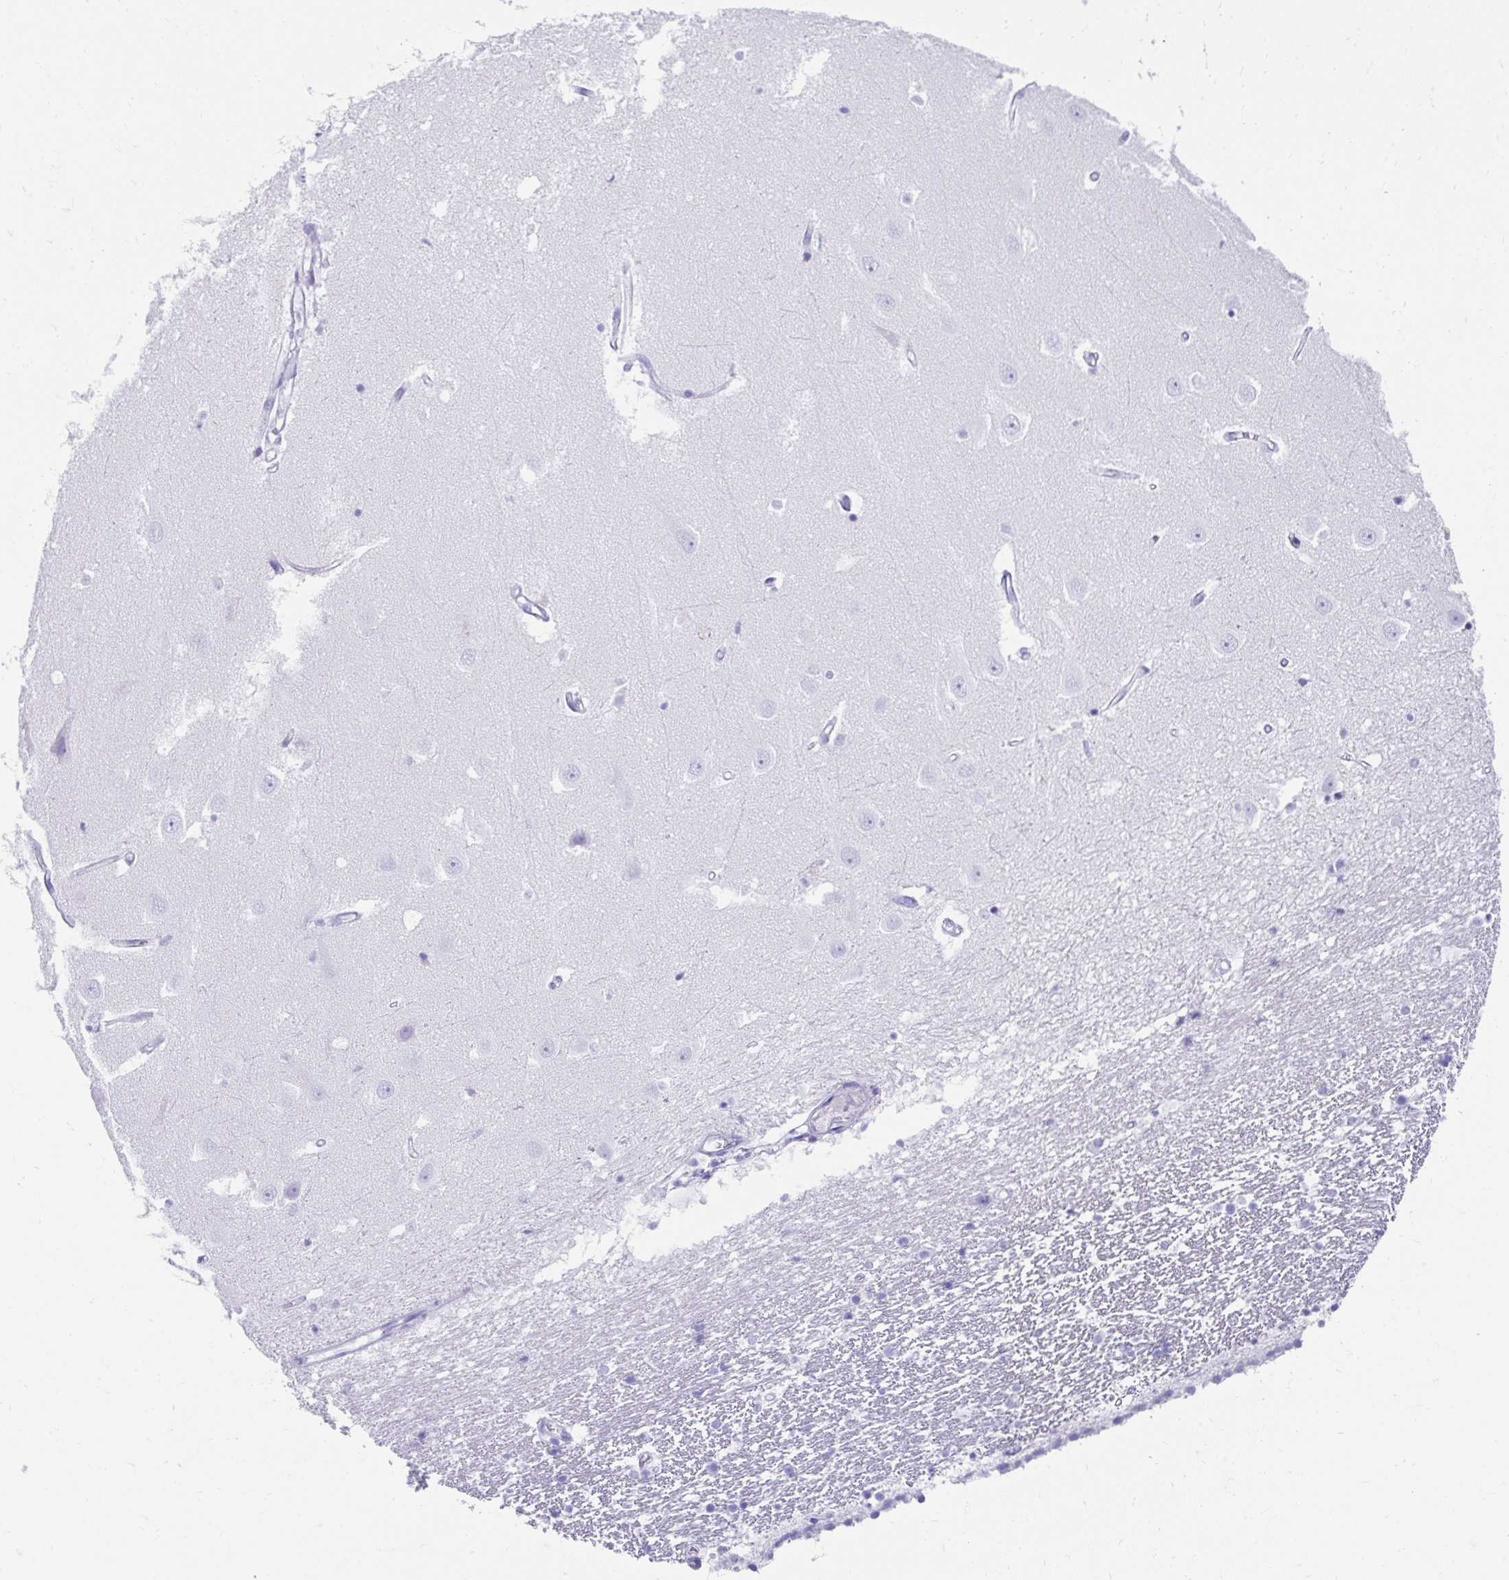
{"staining": {"intensity": "negative", "quantity": "none", "location": "none"}, "tissue": "hippocampus", "cell_type": "Glial cells", "image_type": "normal", "snomed": [{"axis": "morphology", "description": "Normal tissue, NOS"}, {"axis": "topography", "description": "Hippocampus"}], "caption": "This is an immunohistochemistry image of unremarkable hippocampus. There is no staining in glial cells.", "gene": "TNNT1", "patient": {"sex": "male", "age": 63}}